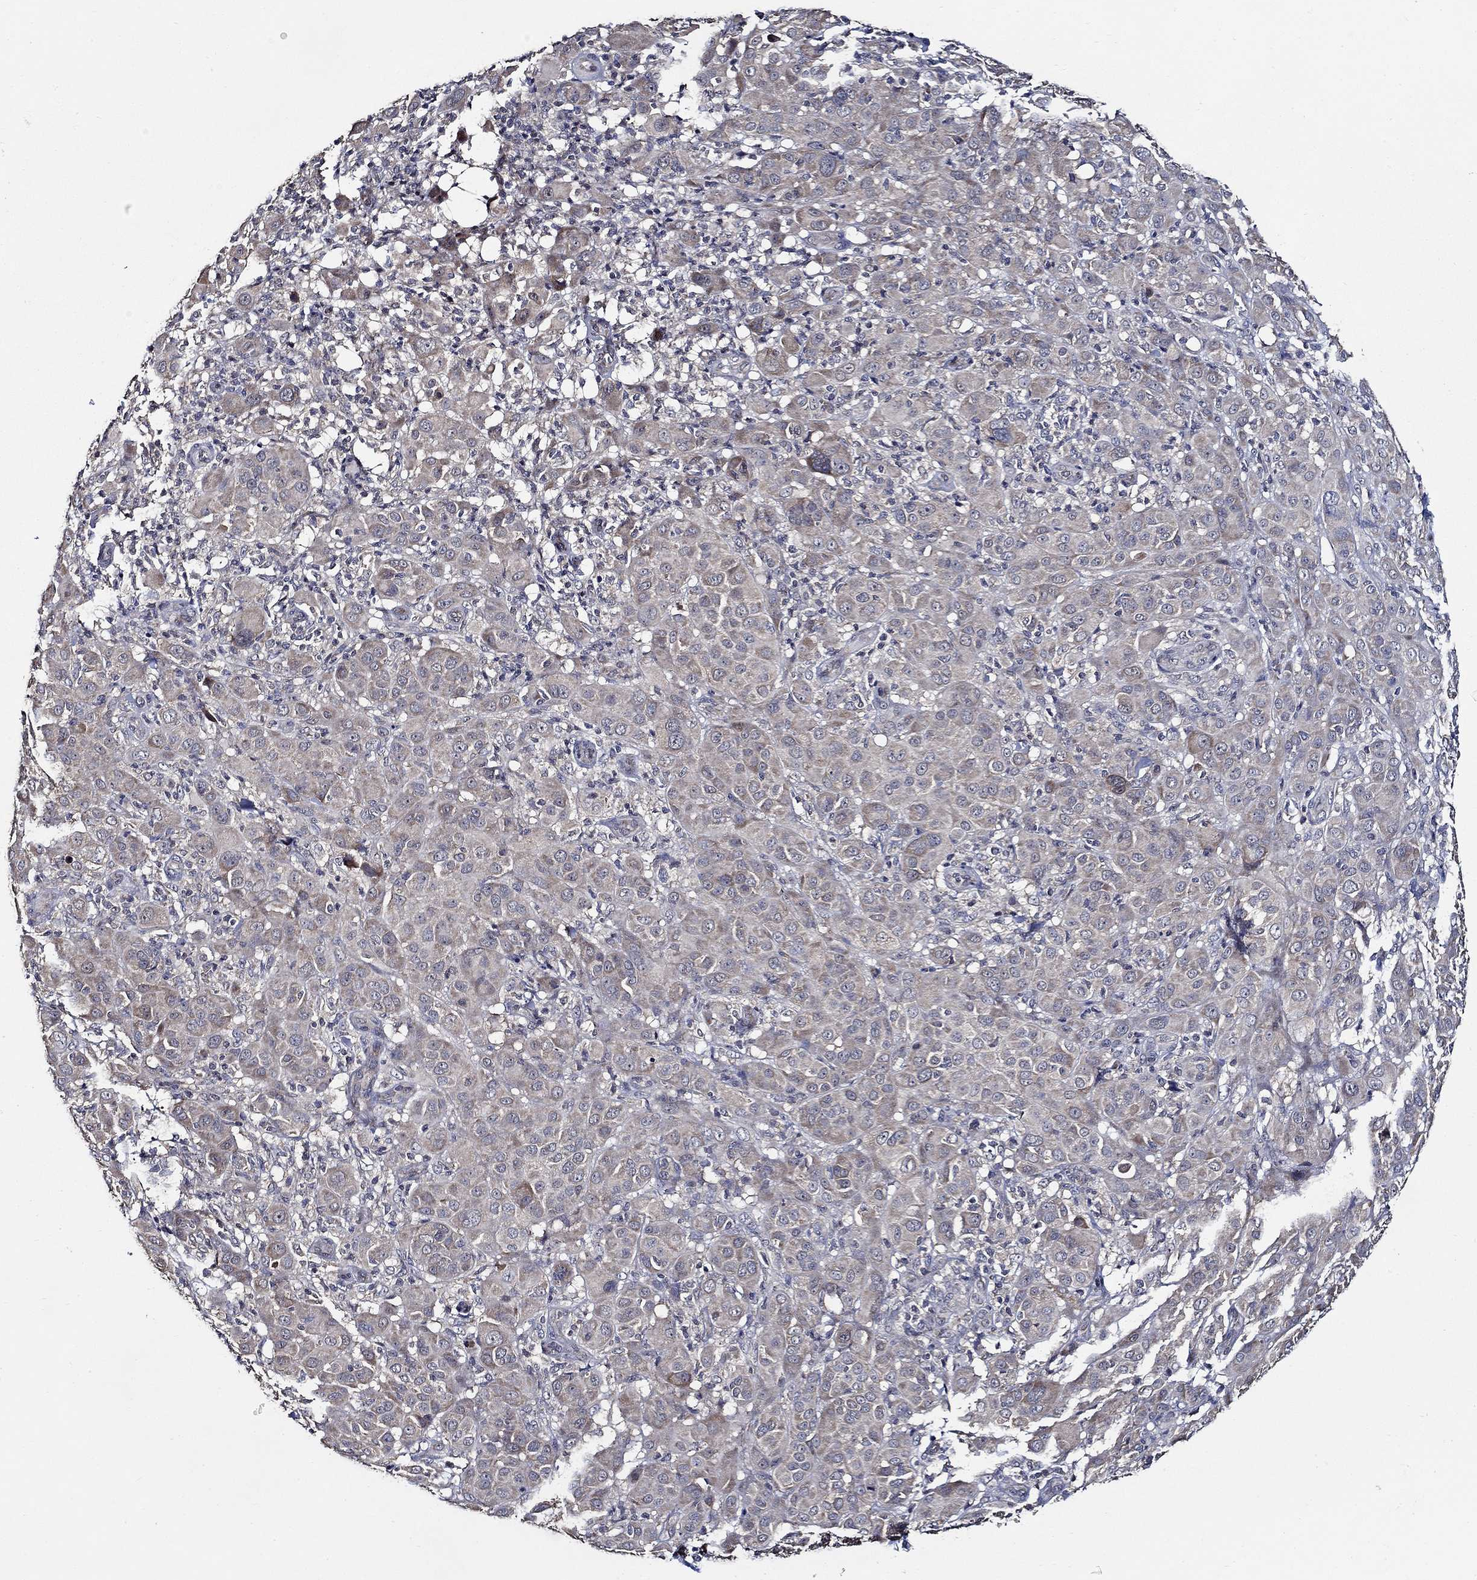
{"staining": {"intensity": "negative", "quantity": "none", "location": "none"}, "tissue": "melanoma", "cell_type": "Tumor cells", "image_type": "cancer", "snomed": [{"axis": "morphology", "description": "Malignant melanoma, NOS"}, {"axis": "topography", "description": "Skin"}], "caption": "Immunohistochemistry image of melanoma stained for a protein (brown), which exhibits no staining in tumor cells.", "gene": "WDR53", "patient": {"sex": "female", "age": 87}}